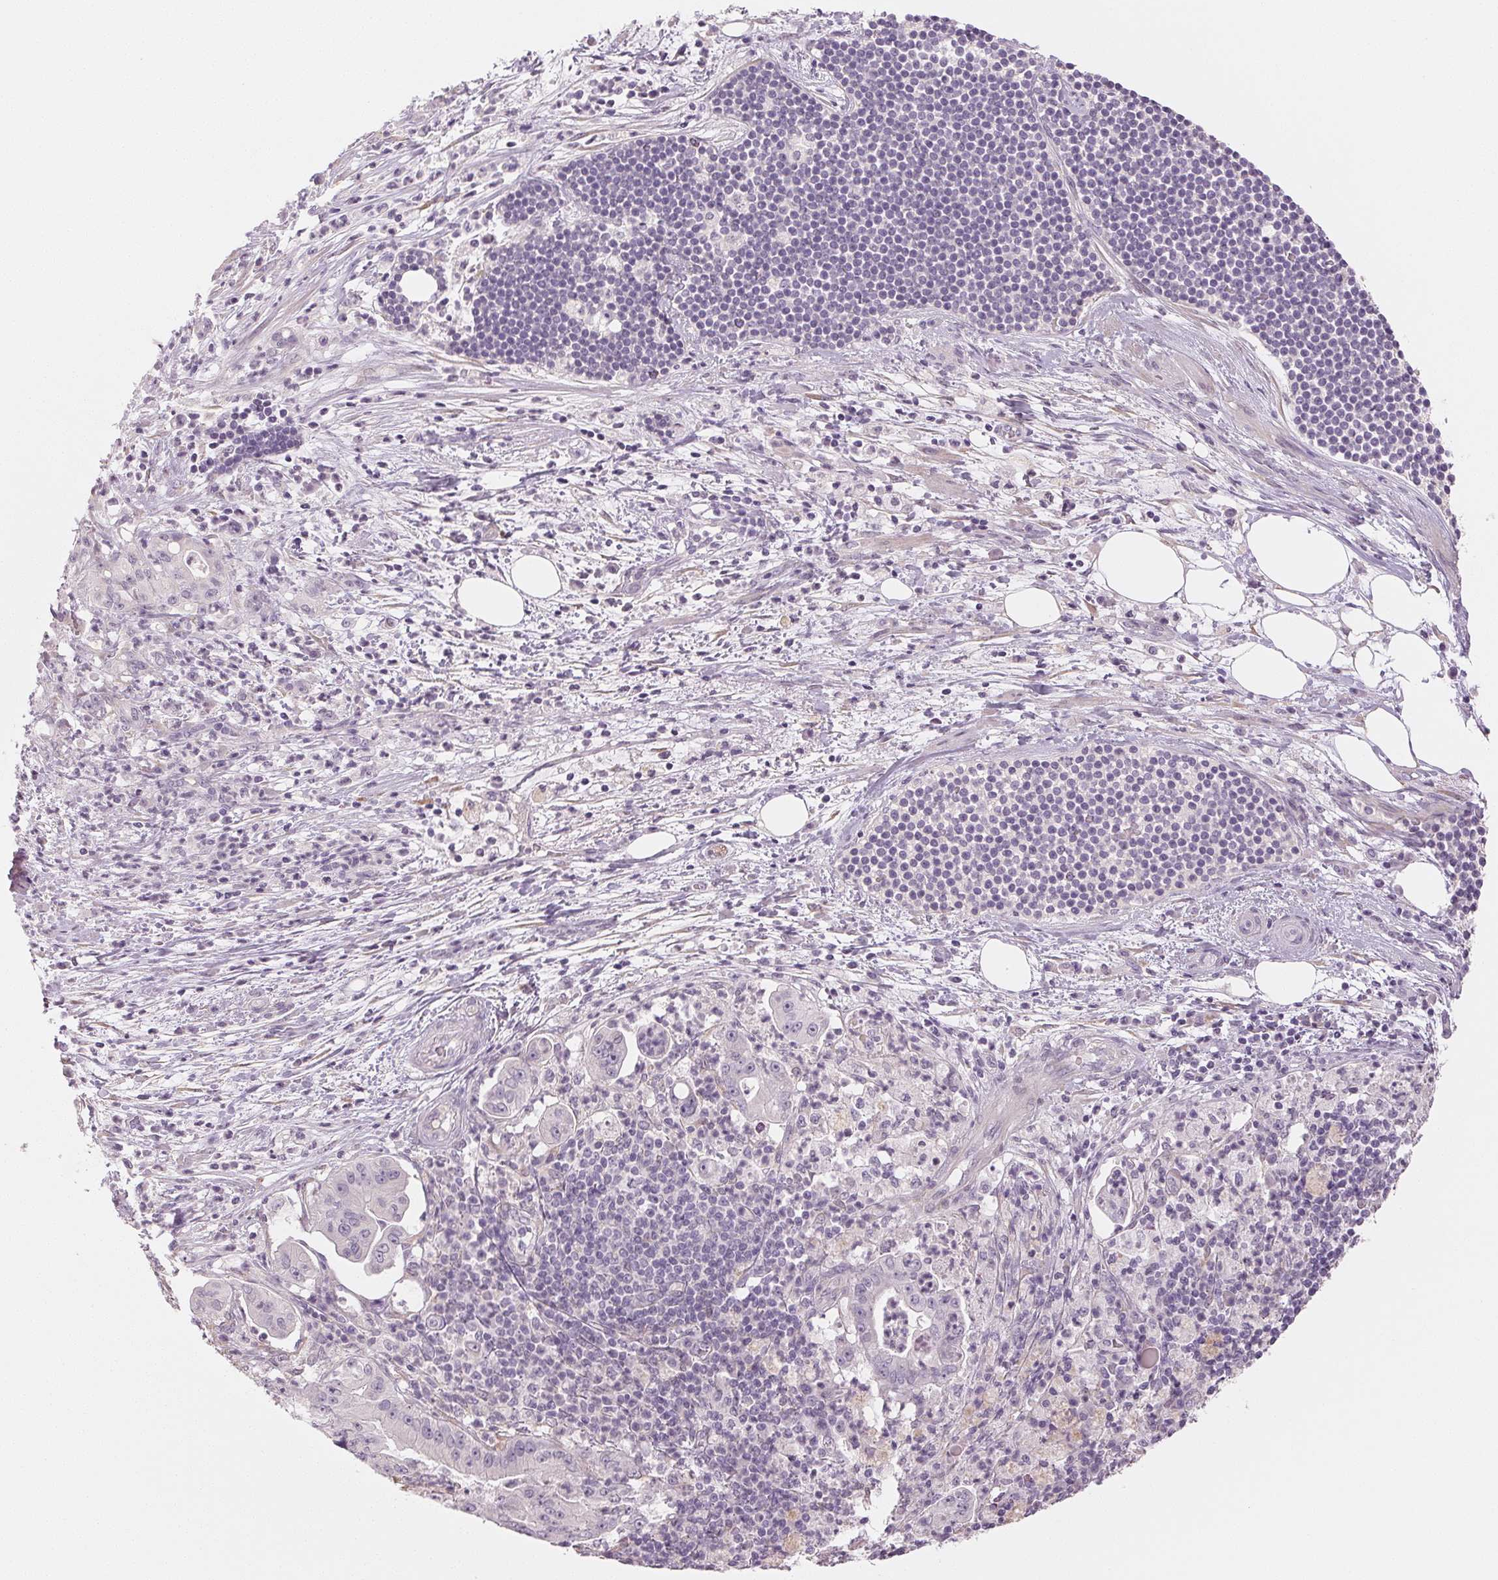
{"staining": {"intensity": "negative", "quantity": "none", "location": "none"}, "tissue": "pancreatic cancer", "cell_type": "Tumor cells", "image_type": "cancer", "snomed": [{"axis": "morphology", "description": "Adenocarcinoma, NOS"}, {"axis": "topography", "description": "Pancreas"}], "caption": "Tumor cells show no significant protein staining in pancreatic cancer.", "gene": "MAP1LC3A", "patient": {"sex": "male", "age": 71}}